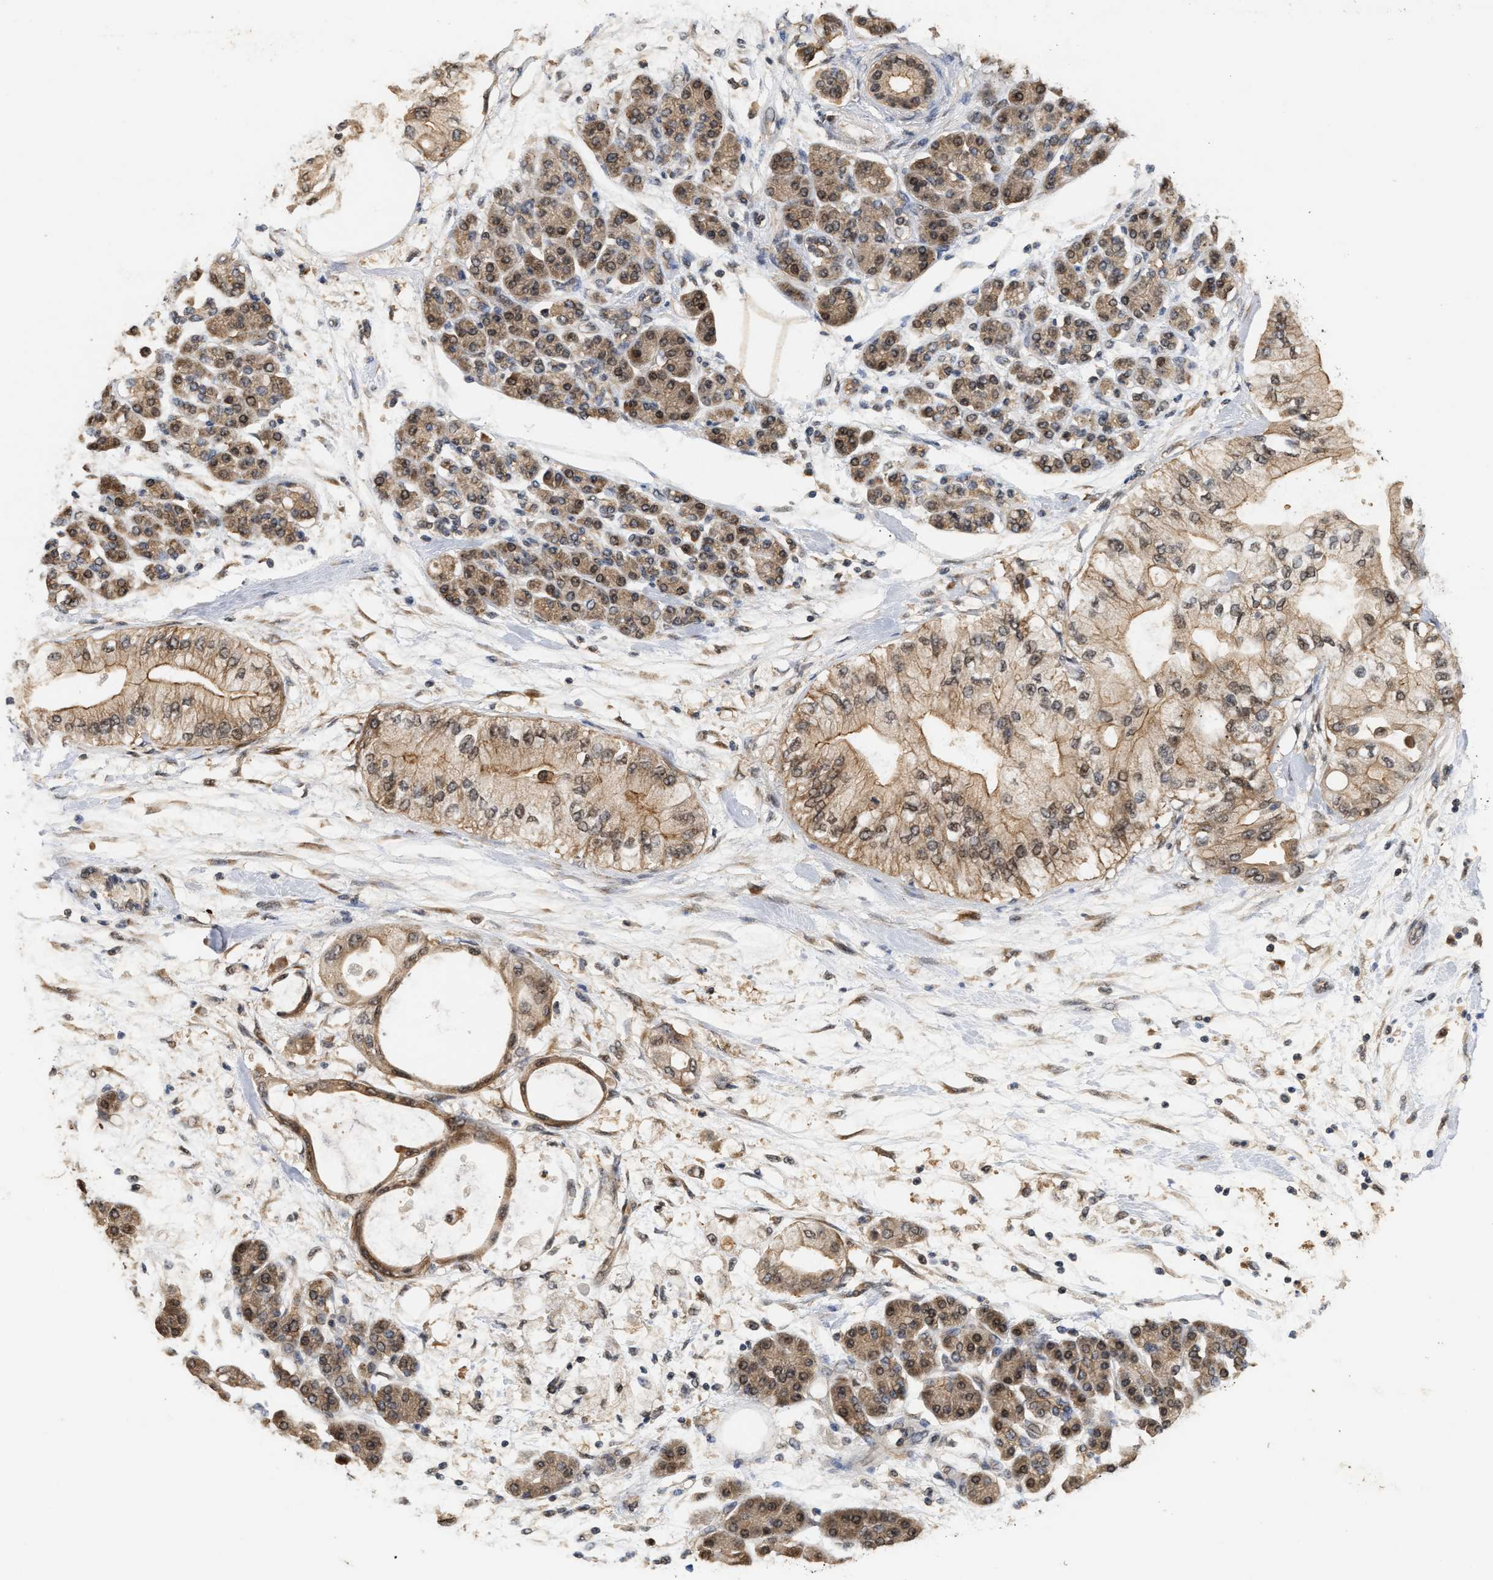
{"staining": {"intensity": "moderate", "quantity": ">75%", "location": "cytoplasmic/membranous,nuclear"}, "tissue": "pancreatic cancer", "cell_type": "Tumor cells", "image_type": "cancer", "snomed": [{"axis": "morphology", "description": "Adenocarcinoma, NOS"}, {"axis": "morphology", "description": "Adenocarcinoma, metastatic, NOS"}, {"axis": "topography", "description": "Lymph node"}, {"axis": "topography", "description": "Pancreas"}, {"axis": "topography", "description": "Duodenum"}], "caption": "Immunohistochemical staining of human pancreatic cancer (metastatic adenocarcinoma) demonstrates medium levels of moderate cytoplasmic/membranous and nuclear staining in approximately >75% of tumor cells.", "gene": "ABHD5", "patient": {"sex": "female", "age": 64}}